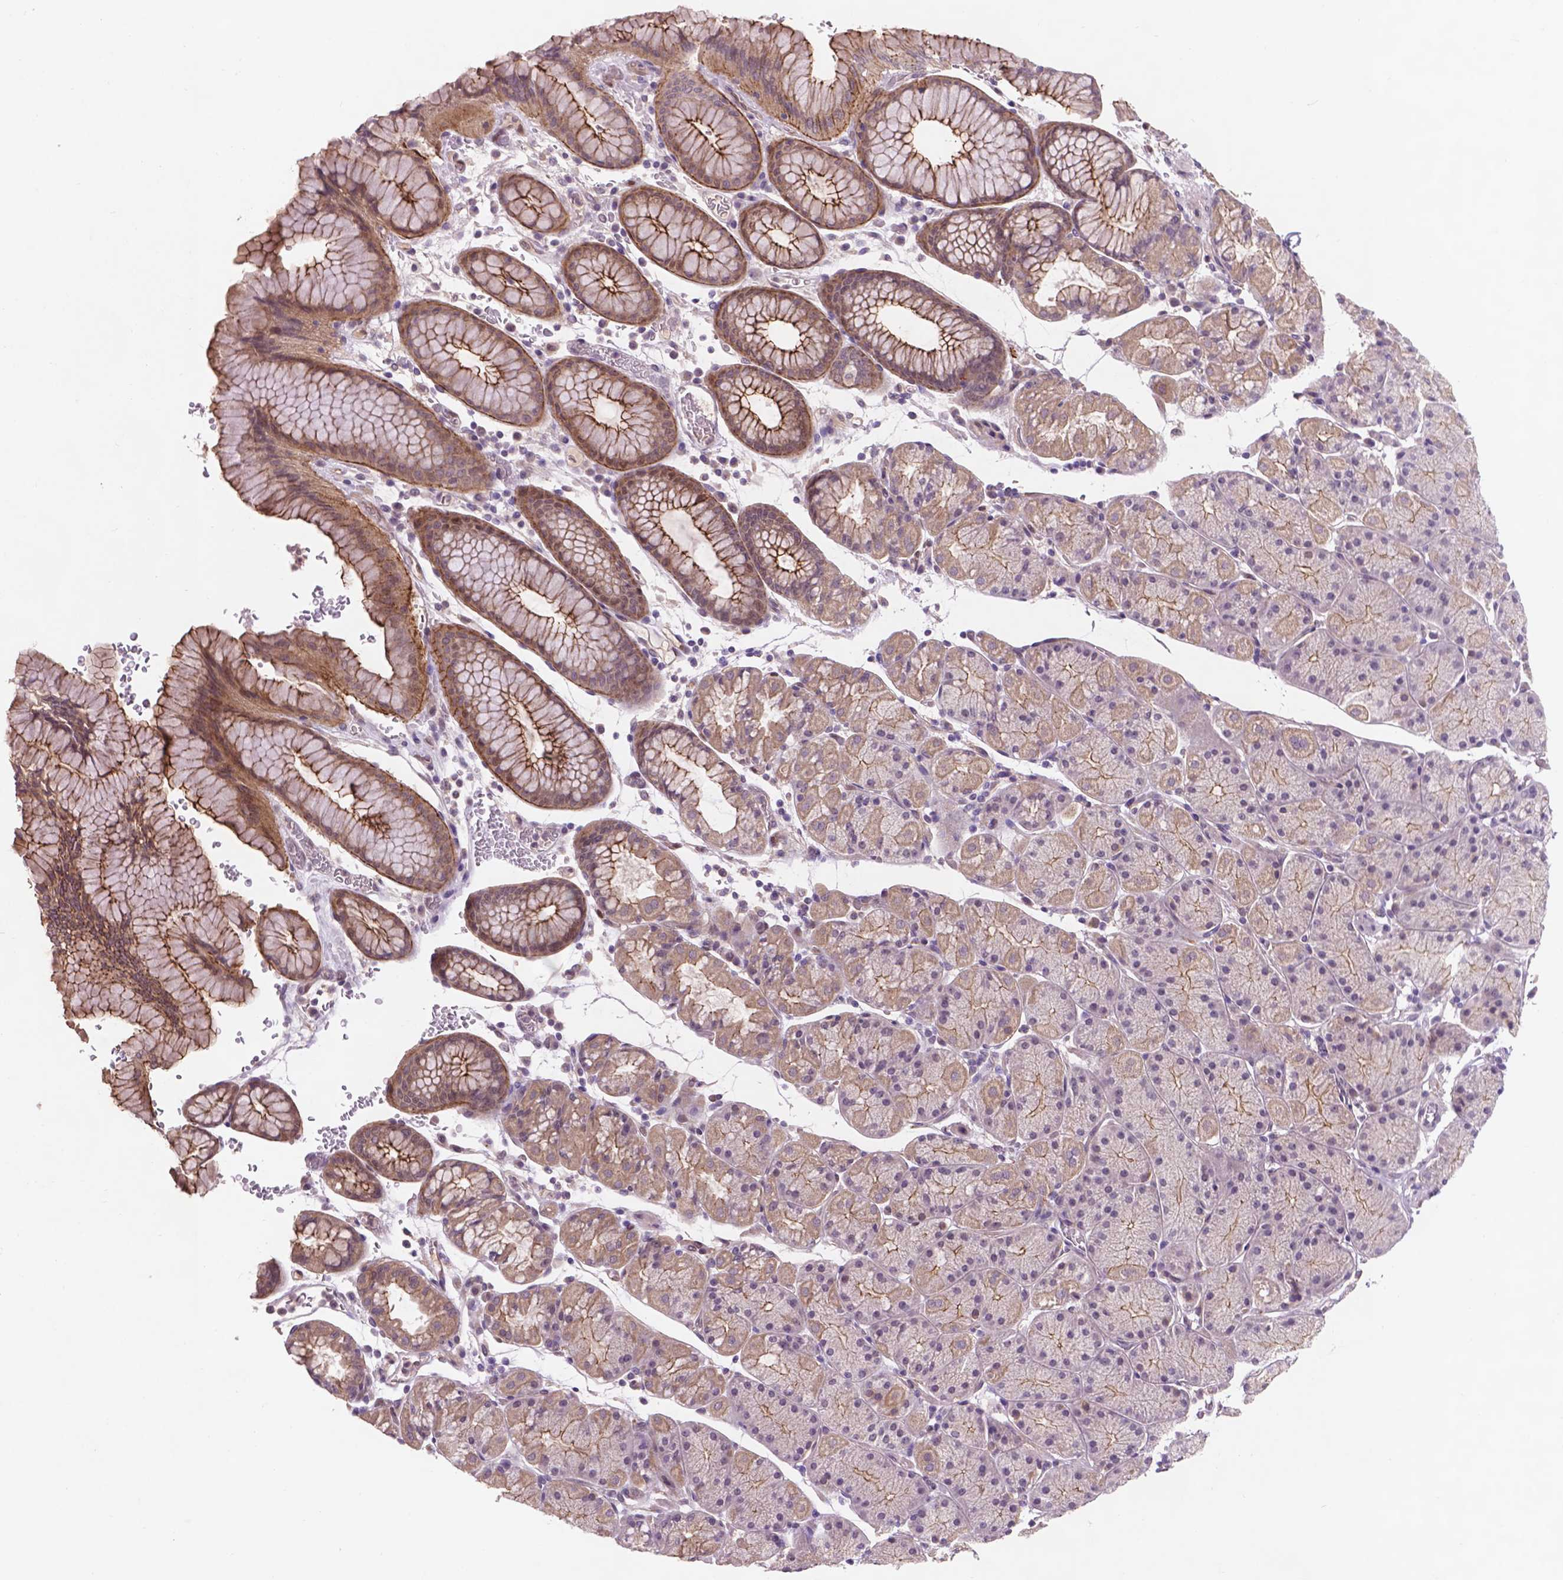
{"staining": {"intensity": "moderate", "quantity": "25%-75%", "location": "cytoplasmic/membranous"}, "tissue": "stomach", "cell_type": "Glandular cells", "image_type": "normal", "snomed": [{"axis": "morphology", "description": "Normal tissue, NOS"}, {"axis": "topography", "description": "Stomach, upper"}, {"axis": "topography", "description": "Stomach"}], "caption": "An IHC histopathology image of unremarkable tissue is shown. Protein staining in brown shows moderate cytoplasmic/membranous positivity in stomach within glandular cells. (Stains: DAB (3,3'-diaminobenzidine) in brown, nuclei in blue, Microscopy: brightfield microscopy at high magnification).", "gene": "GXYLT2", "patient": {"sex": "male", "age": 76}}